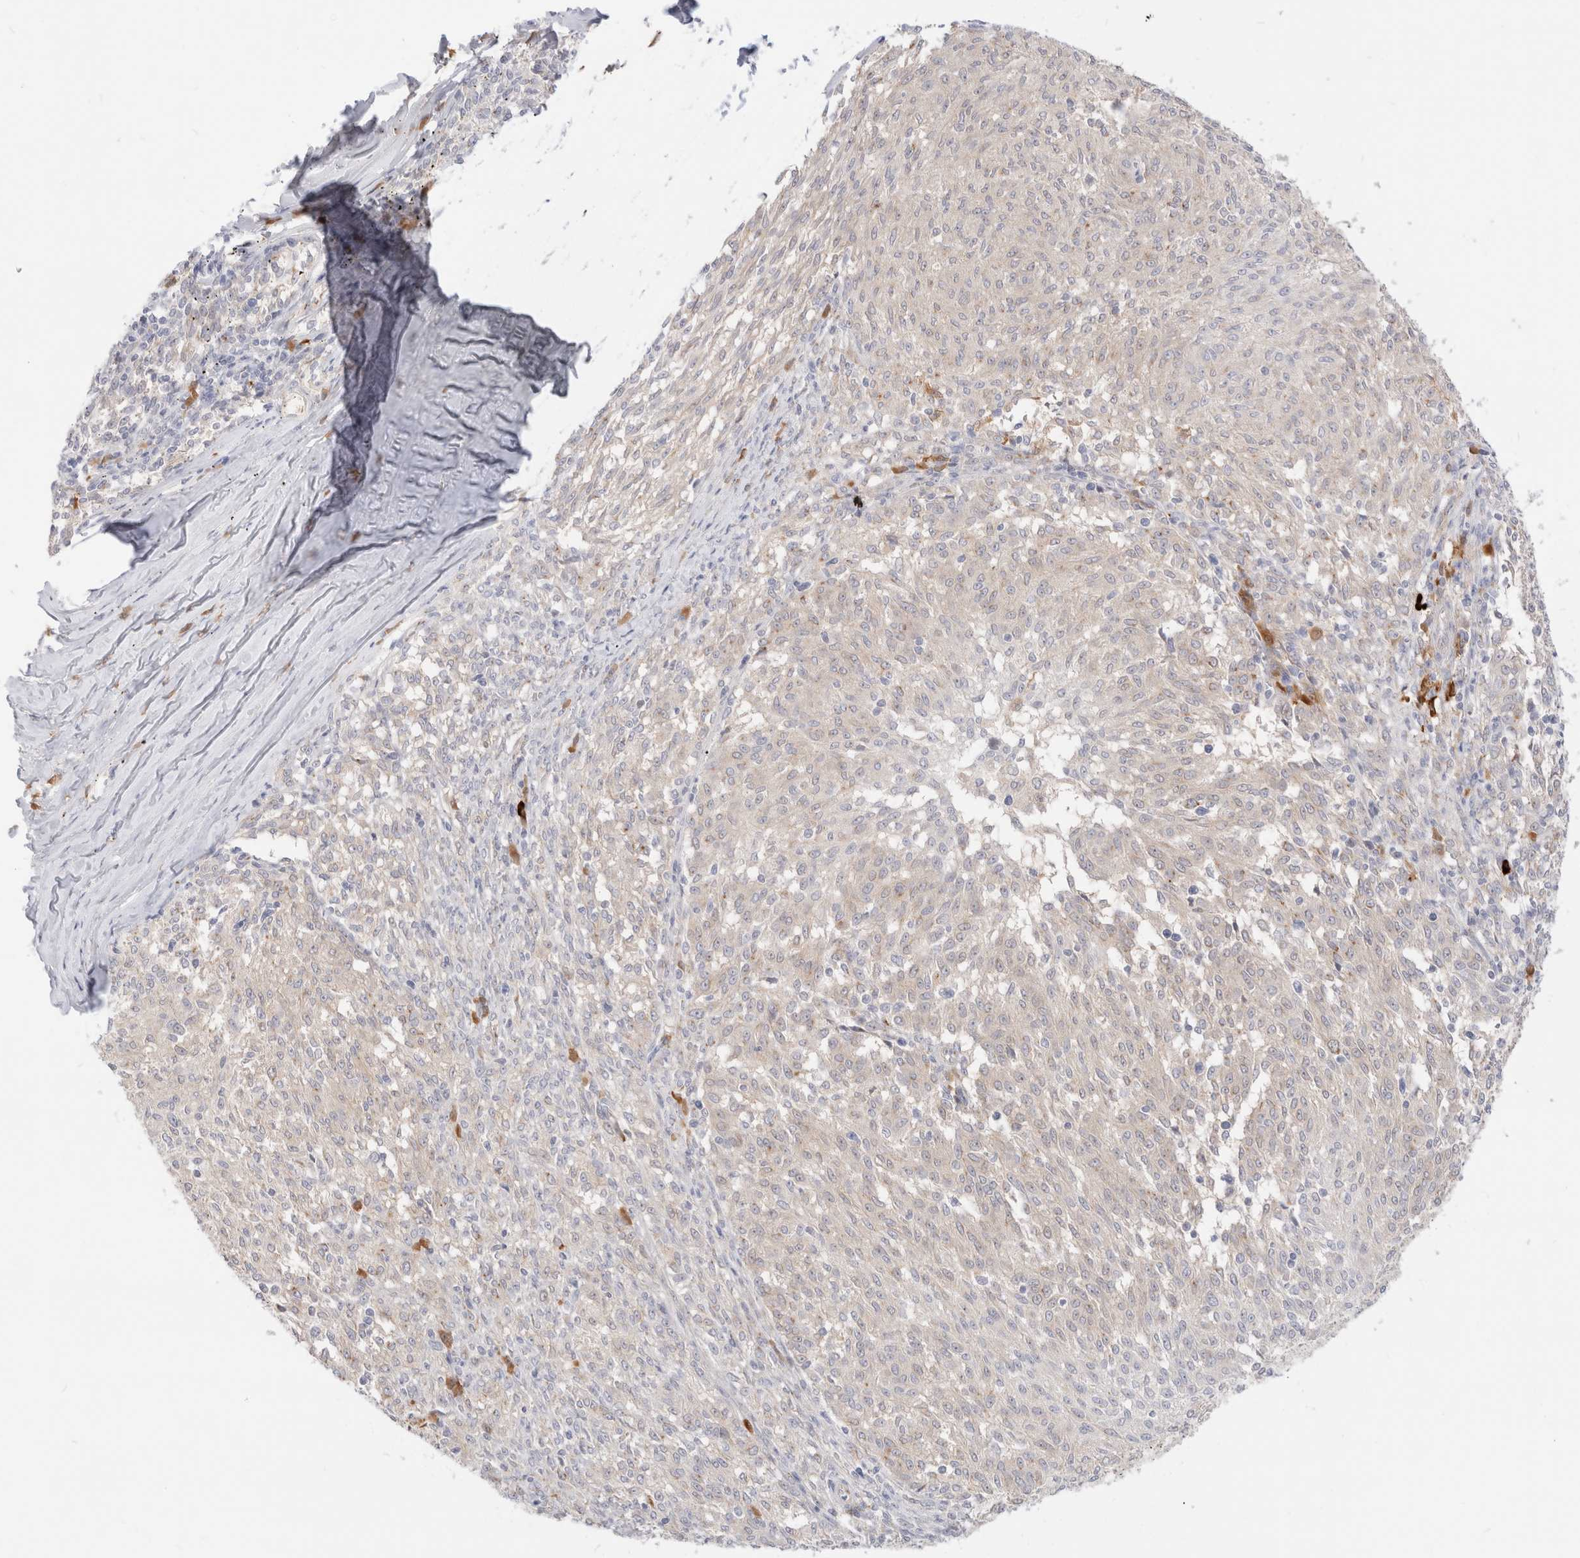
{"staining": {"intensity": "negative", "quantity": "none", "location": "none"}, "tissue": "melanoma", "cell_type": "Tumor cells", "image_type": "cancer", "snomed": [{"axis": "morphology", "description": "Malignant melanoma, NOS"}, {"axis": "topography", "description": "Skin"}], "caption": "This histopathology image is of melanoma stained with immunohistochemistry (IHC) to label a protein in brown with the nuclei are counter-stained blue. There is no positivity in tumor cells. The staining was performed using DAB to visualize the protein expression in brown, while the nuclei were stained in blue with hematoxylin (Magnification: 20x).", "gene": "EFCAB13", "patient": {"sex": "female", "age": 72}}